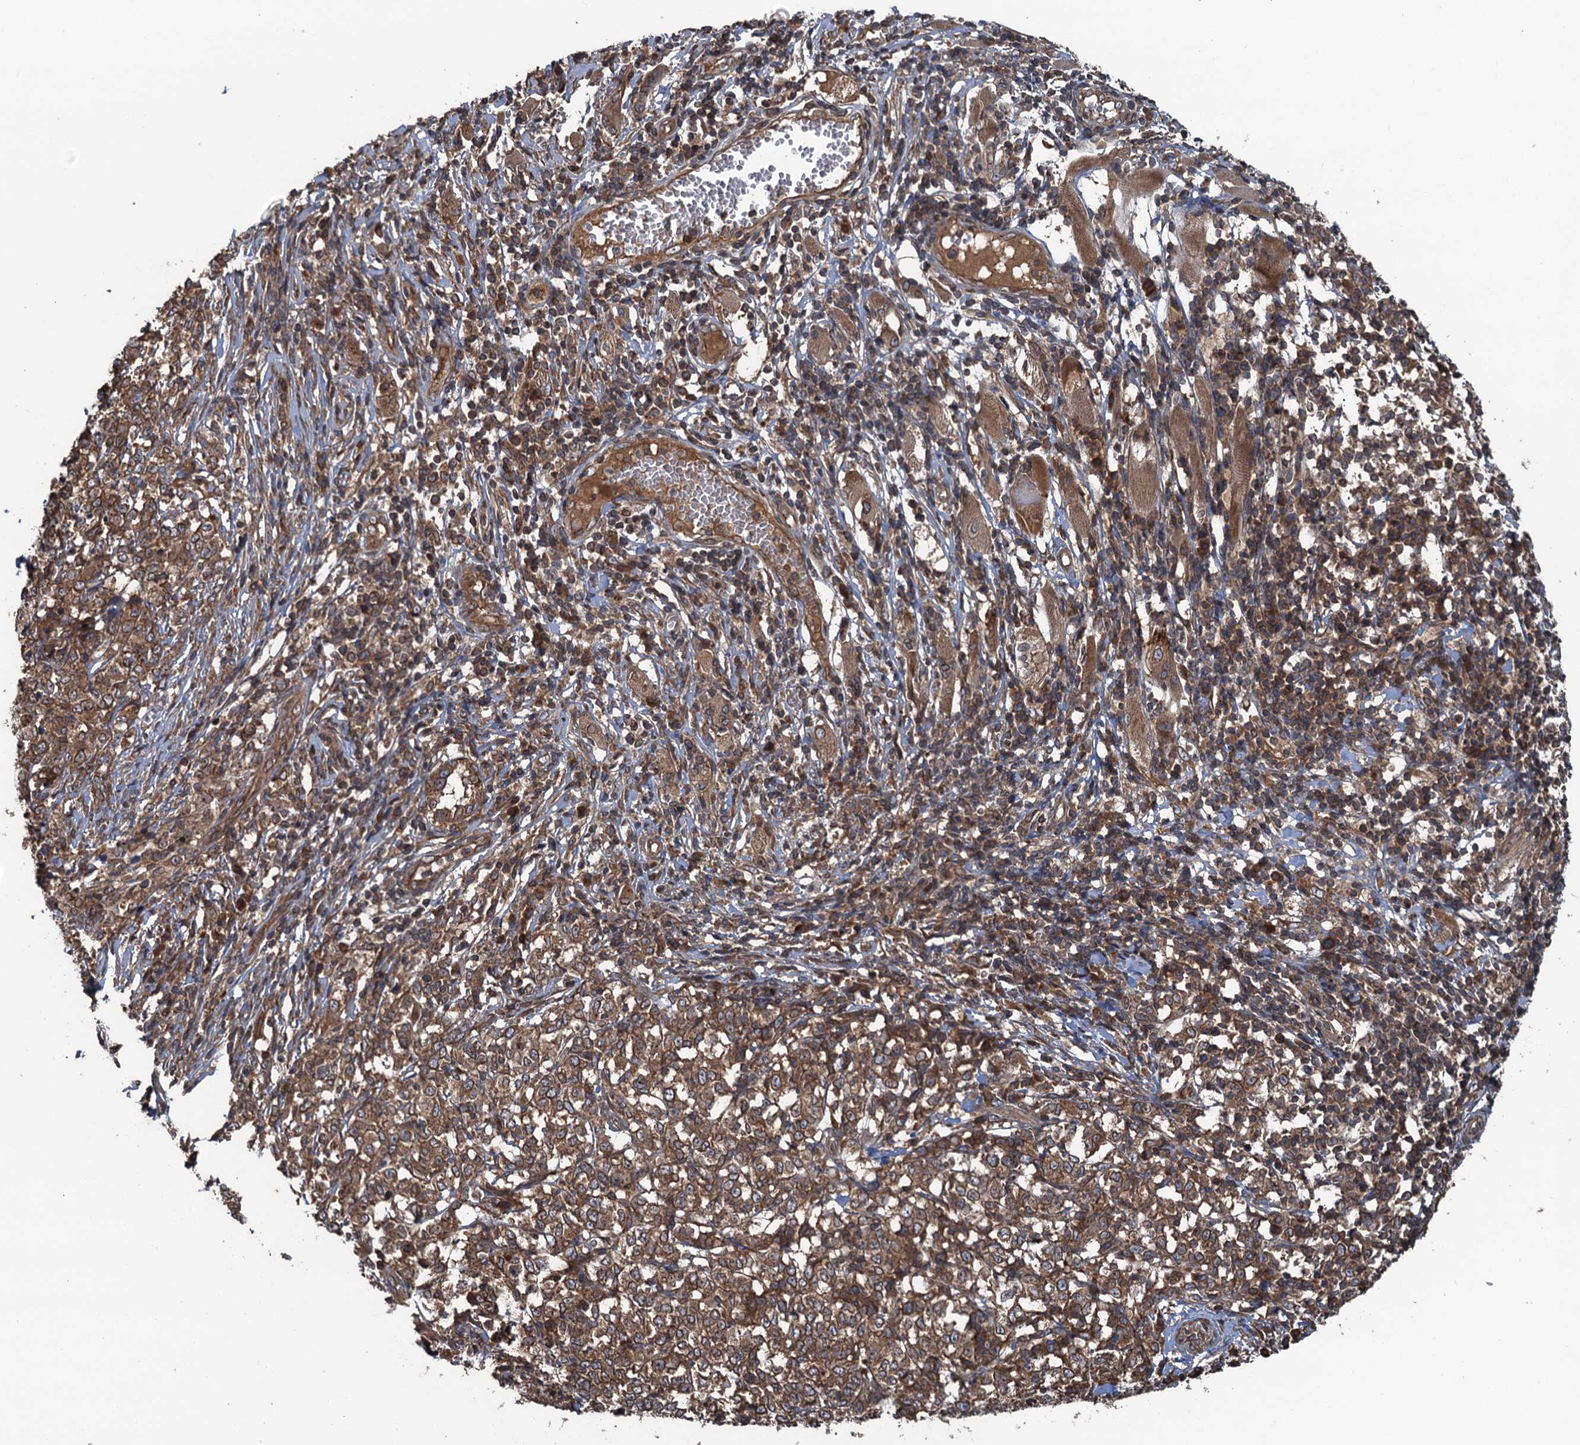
{"staining": {"intensity": "strong", "quantity": ">75%", "location": "cytoplasmic/membranous,nuclear"}, "tissue": "melanoma", "cell_type": "Tumor cells", "image_type": "cancer", "snomed": [{"axis": "morphology", "description": "Malignant melanoma, NOS"}, {"axis": "topography", "description": "Skin"}], "caption": "Protein expression analysis of human melanoma reveals strong cytoplasmic/membranous and nuclear positivity in about >75% of tumor cells.", "gene": "GLE1", "patient": {"sex": "female", "age": 72}}